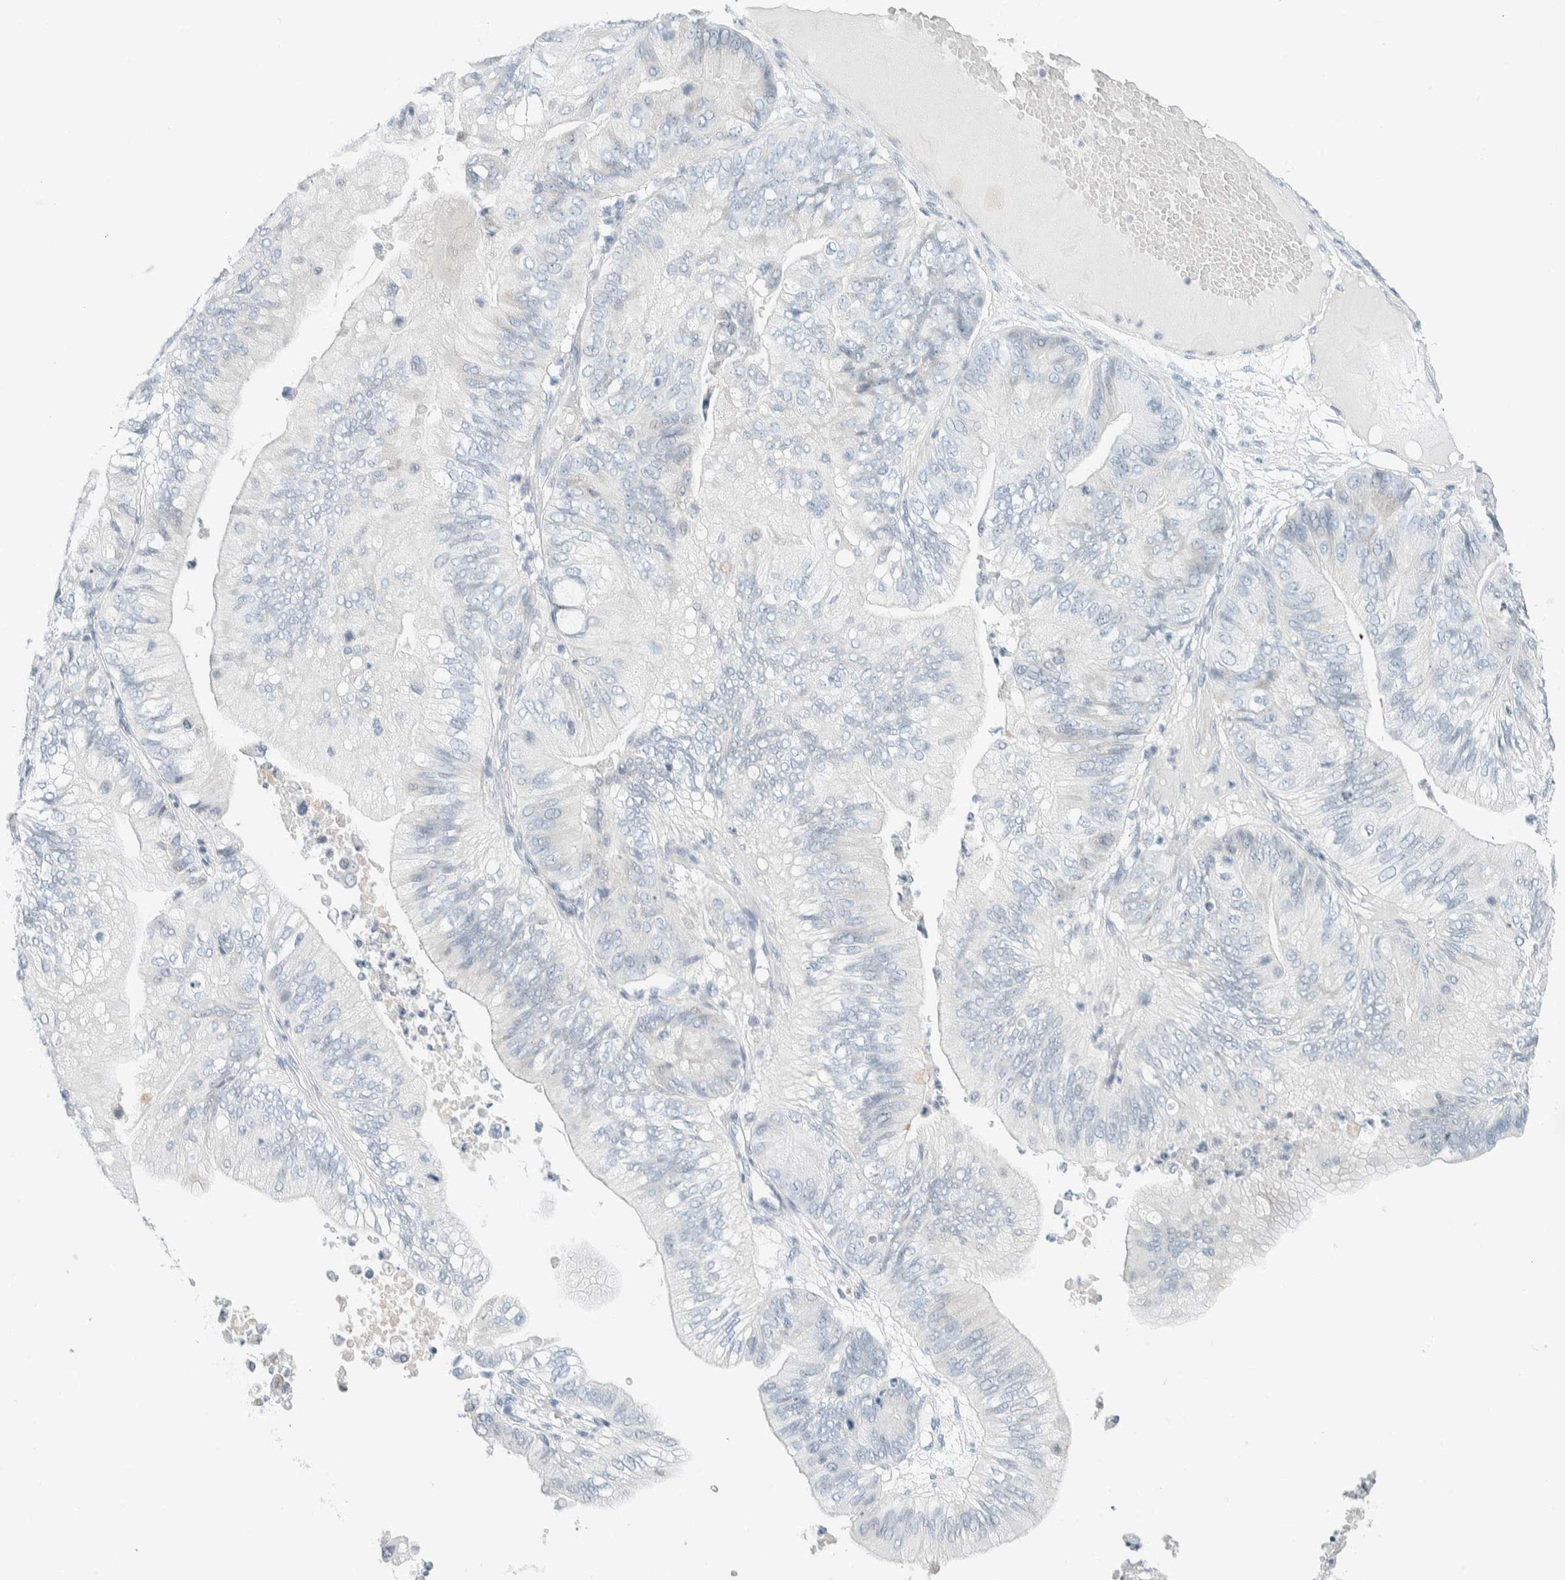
{"staining": {"intensity": "negative", "quantity": "none", "location": "none"}, "tissue": "ovarian cancer", "cell_type": "Tumor cells", "image_type": "cancer", "snomed": [{"axis": "morphology", "description": "Cystadenocarcinoma, mucinous, NOS"}, {"axis": "topography", "description": "Ovary"}], "caption": "The photomicrograph demonstrates no significant positivity in tumor cells of ovarian cancer (mucinous cystadenocarcinoma).", "gene": "ARHGAP27", "patient": {"sex": "female", "age": 61}}